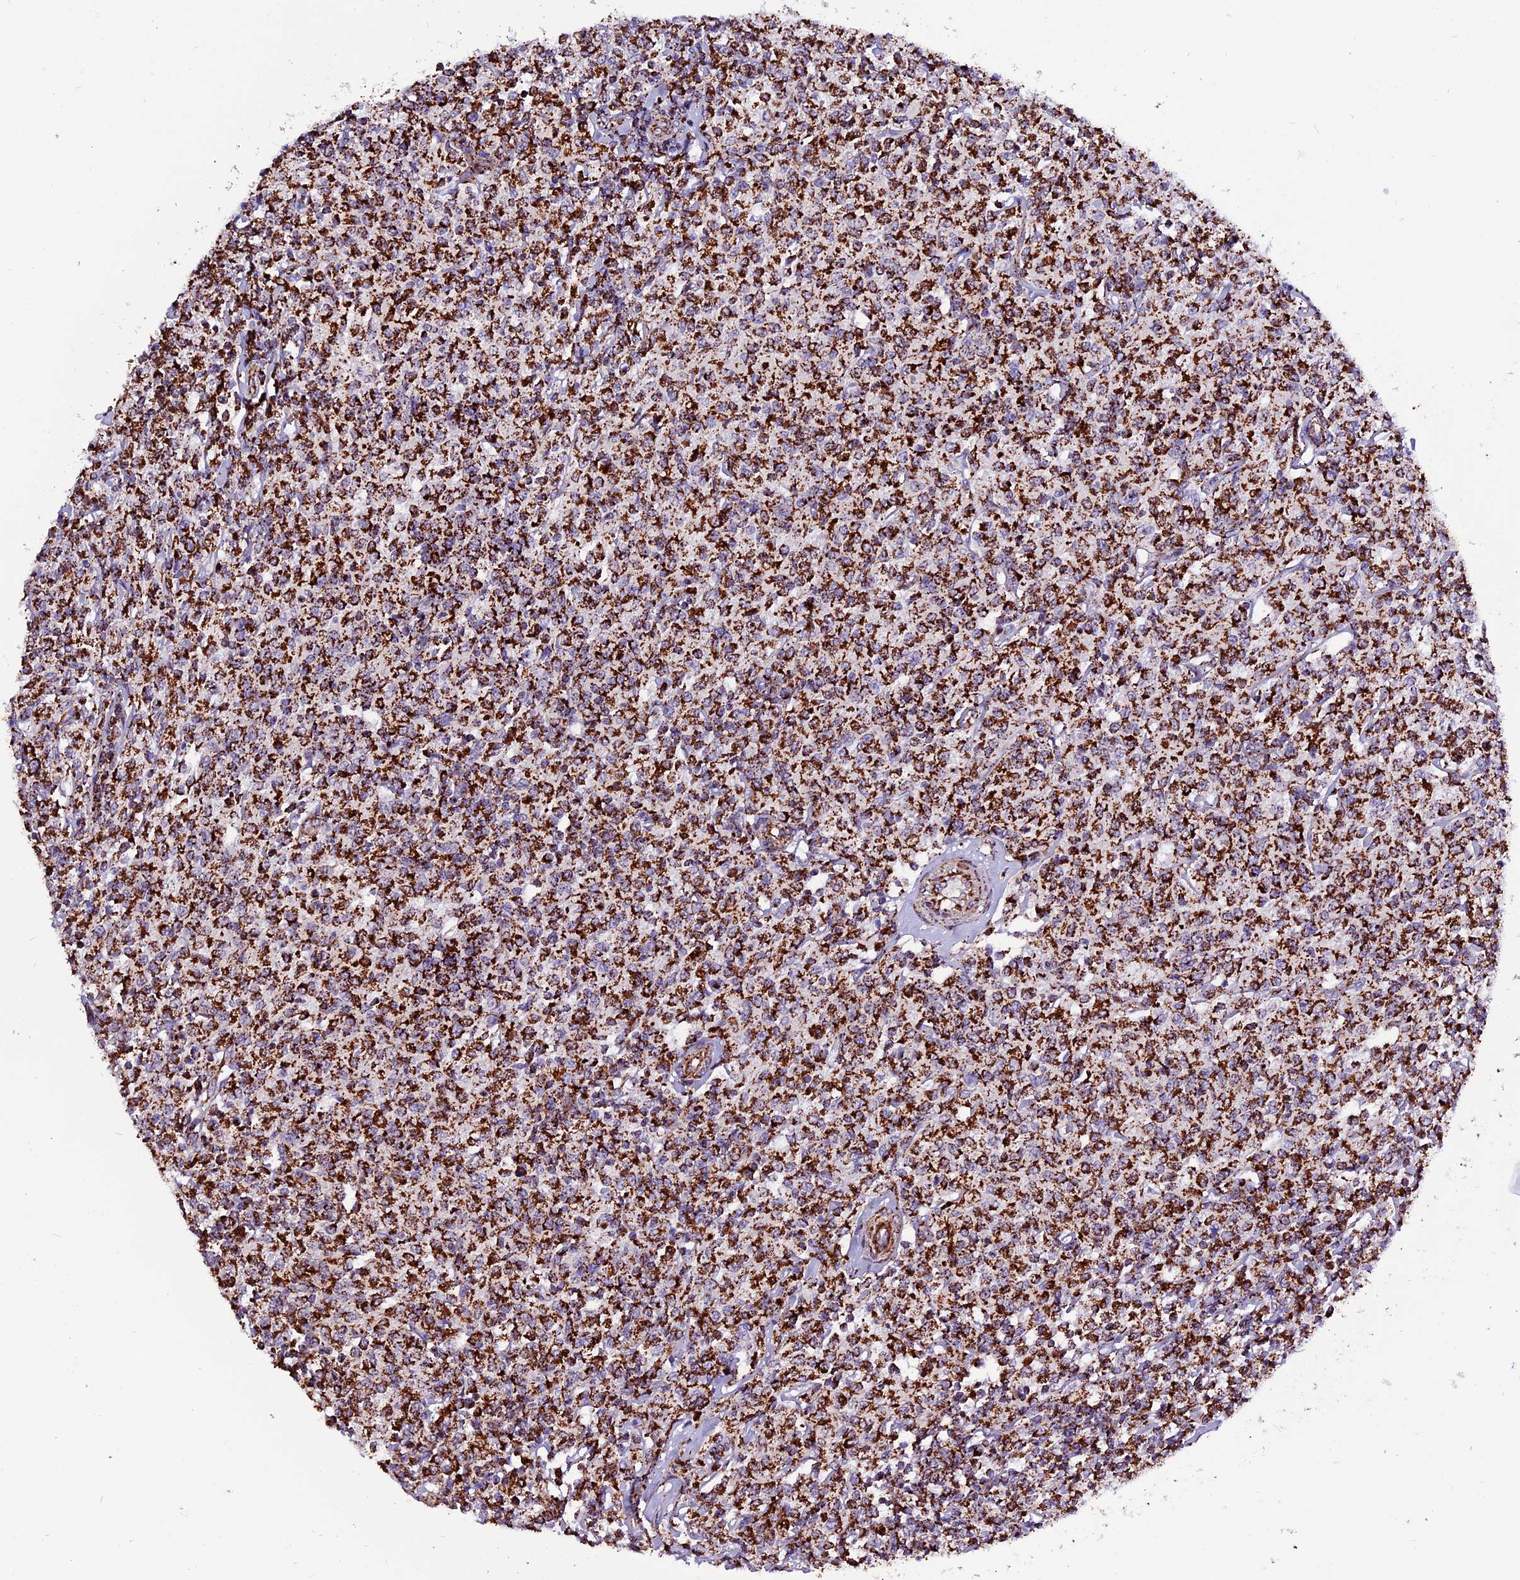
{"staining": {"intensity": "strong", "quantity": ">75%", "location": "cytoplasmic/membranous"}, "tissue": "lymphoma", "cell_type": "Tumor cells", "image_type": "cancer", "snomed": [{"axis": "morphology", "description": "Malignant lymphoma, non-Hodgkin's type, Low grade"}, {"axis": "topography", "description": "Small intestine"}], "caption": "A high-resolution histopathology image shows immunohistochemistry (IHC) staining of lymphoma, which displays strong cytoplasmic/membranous positivity in approximately >75% of tumor cells. Using DAB (3,3'-diaminobenzidine) (brown) and hematoxylin (blue) stains, captured at high magnification using brightfield microscopy.", "gene": "CX3CL1", "patient": {"sex": "female", "age": 59}}